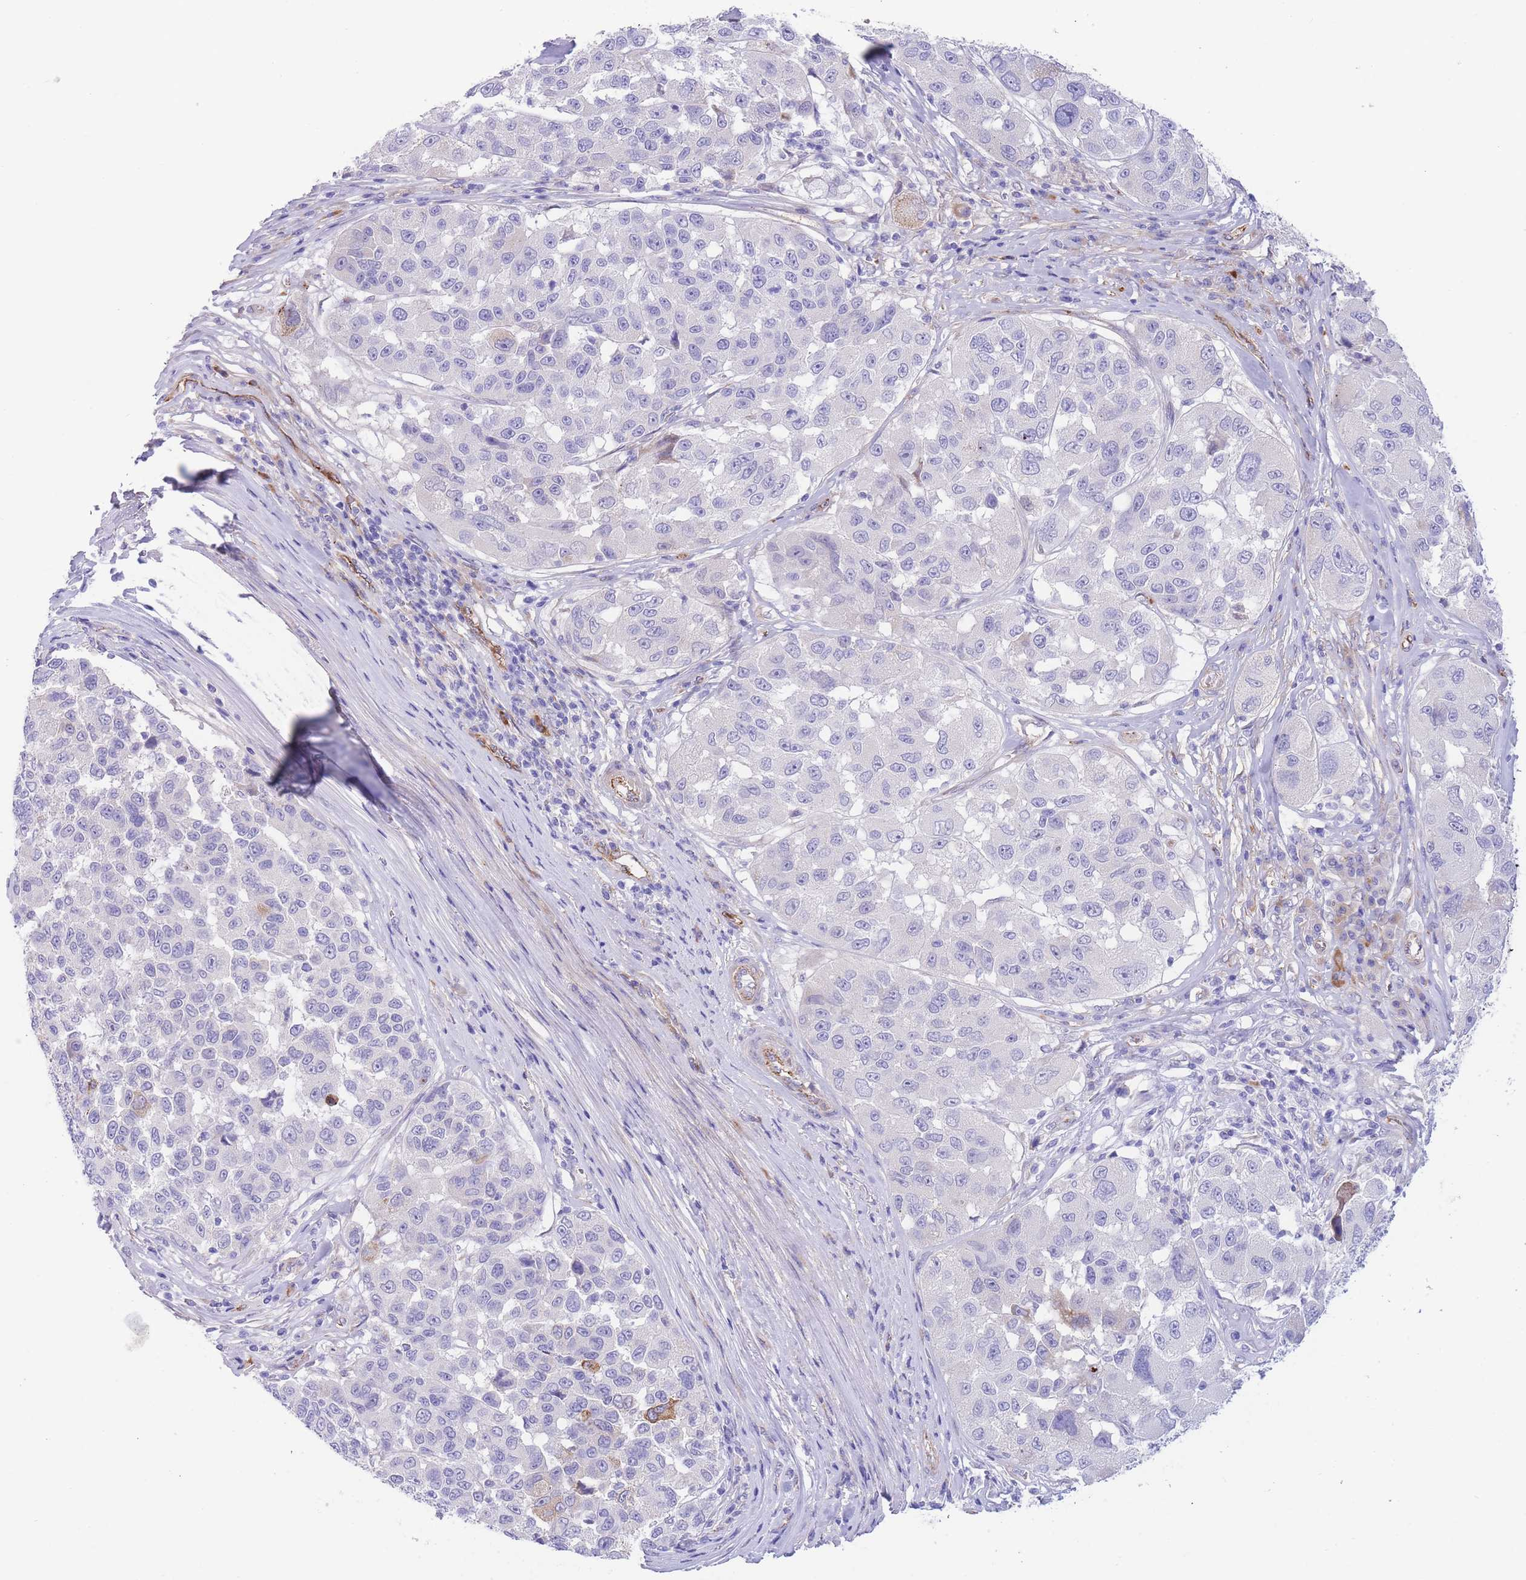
{"staining": {"intensity": "negative", "quantity": "none", "location": "none"}, "tissue": "melanoma", "cell_type": "Tumor cells", "image_type": "cancer", "snomed": [{"axis": "morphology", "description": "Malignant melanoma, NOS"}, {"axis": "topography", "description": "Skin"}], "caption": "Immunohistochemistry histopathology image of neoplastic tissue: melanoma stained with DAB (3,3'-diaminobenzidine) exhibits no significant protein positivity in tumor cells.", "gene": "DET1", "patient": {"sex": "female", "age": 66}}